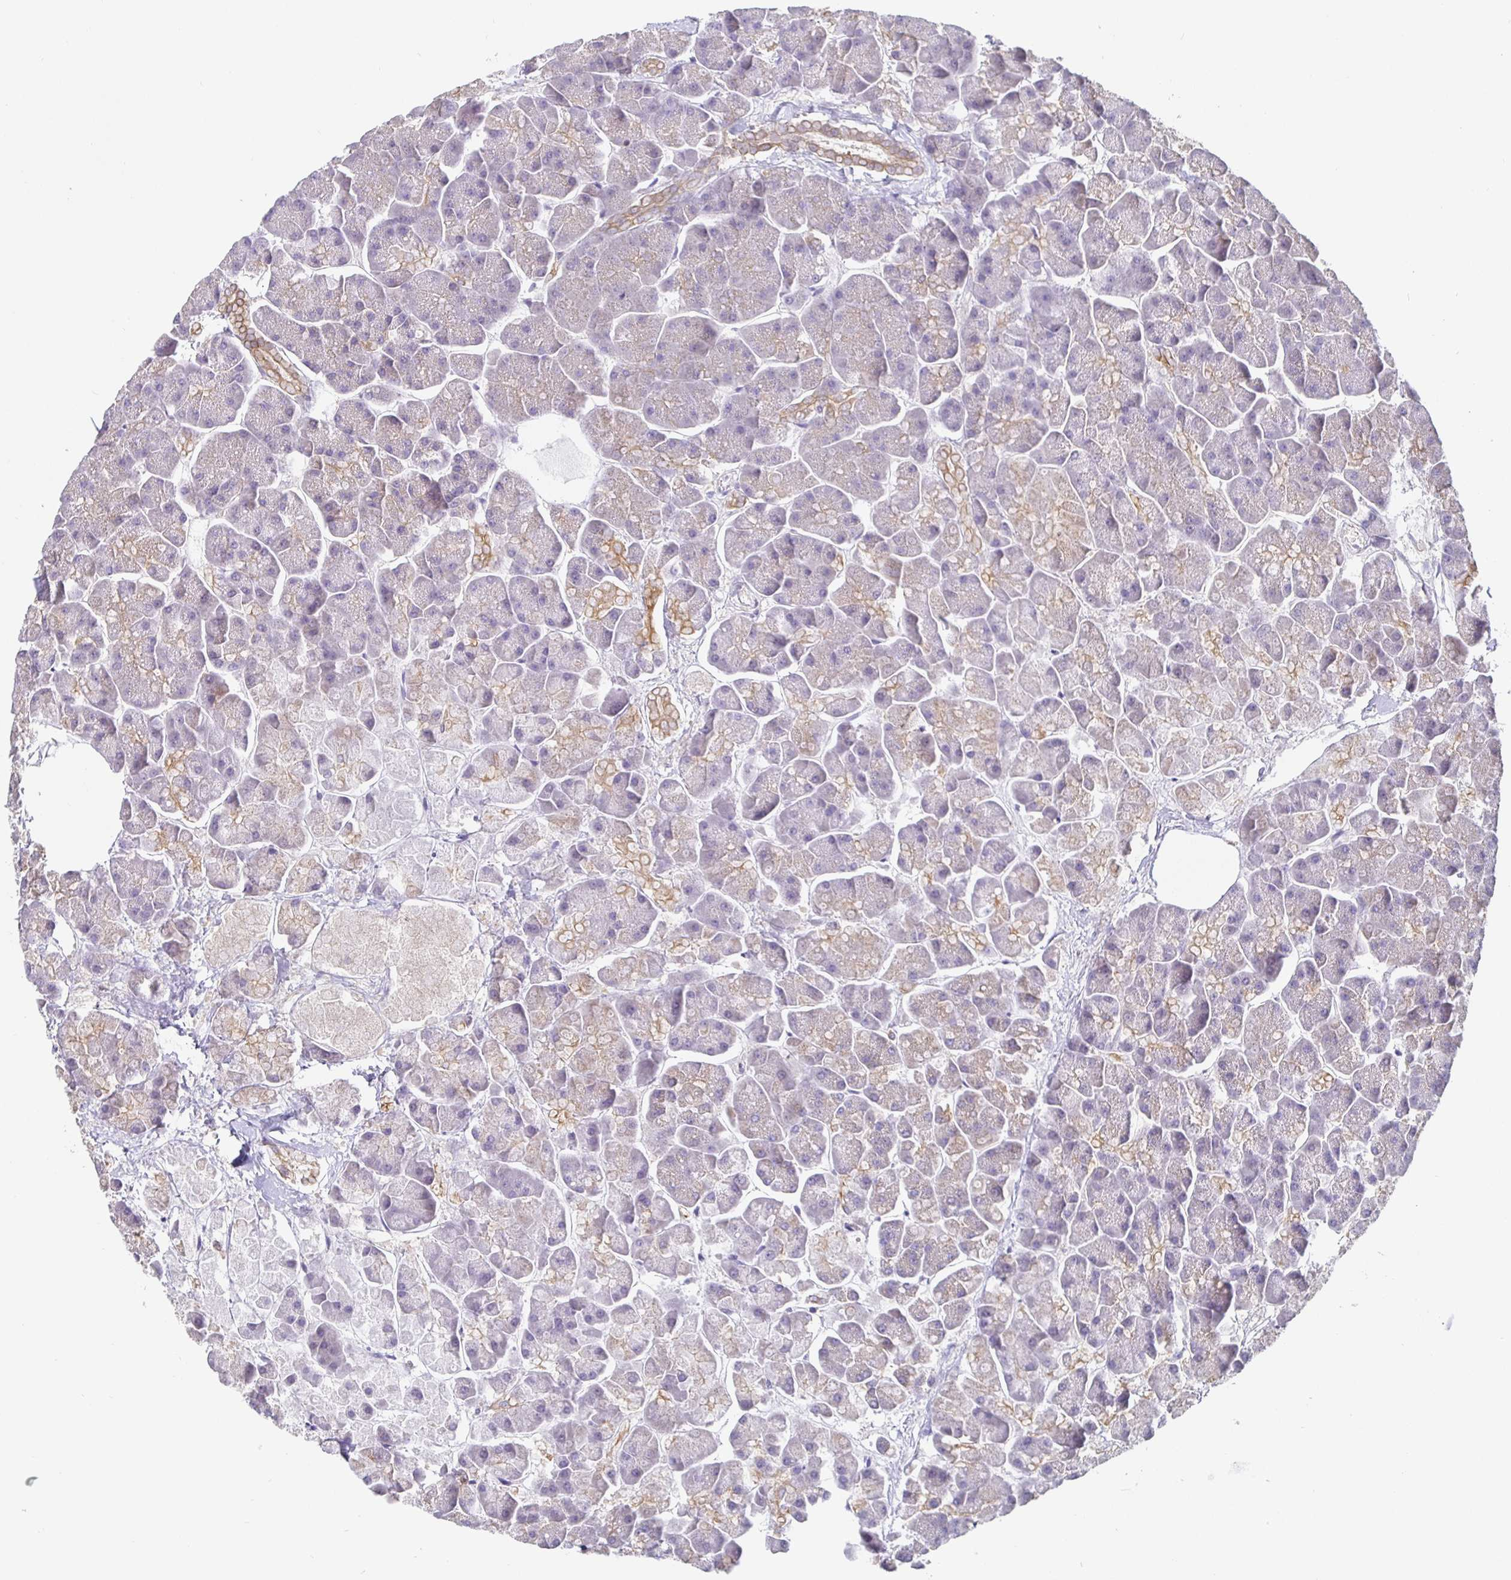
{"staining": {"intensity": "moderate", "quantity": "<25%", "location": "cytoplasmic/membranous"}, "tissue": "pancreas", "cell_type": "Exocrine glandular cells", "image_type": "normal", "snomed": [{"axis": "morphology", "description": "Normal tissue, NOS"}, {"axis": "topography", "description": "Pancreas"}, {"axis": "topography", "description": "Peripheral nerve tissue"}], "caption": "Brown immunohistochemical staining in unremarkable human pancreas exhibits moderate cytoplasmic/membranous staining in approximately <25% of exocrine glandular cells. (DAB IHC with brightfield microscopy, high magnification).", "gene": "SATB1", "patient": {"sex": "male", "age": 54}}